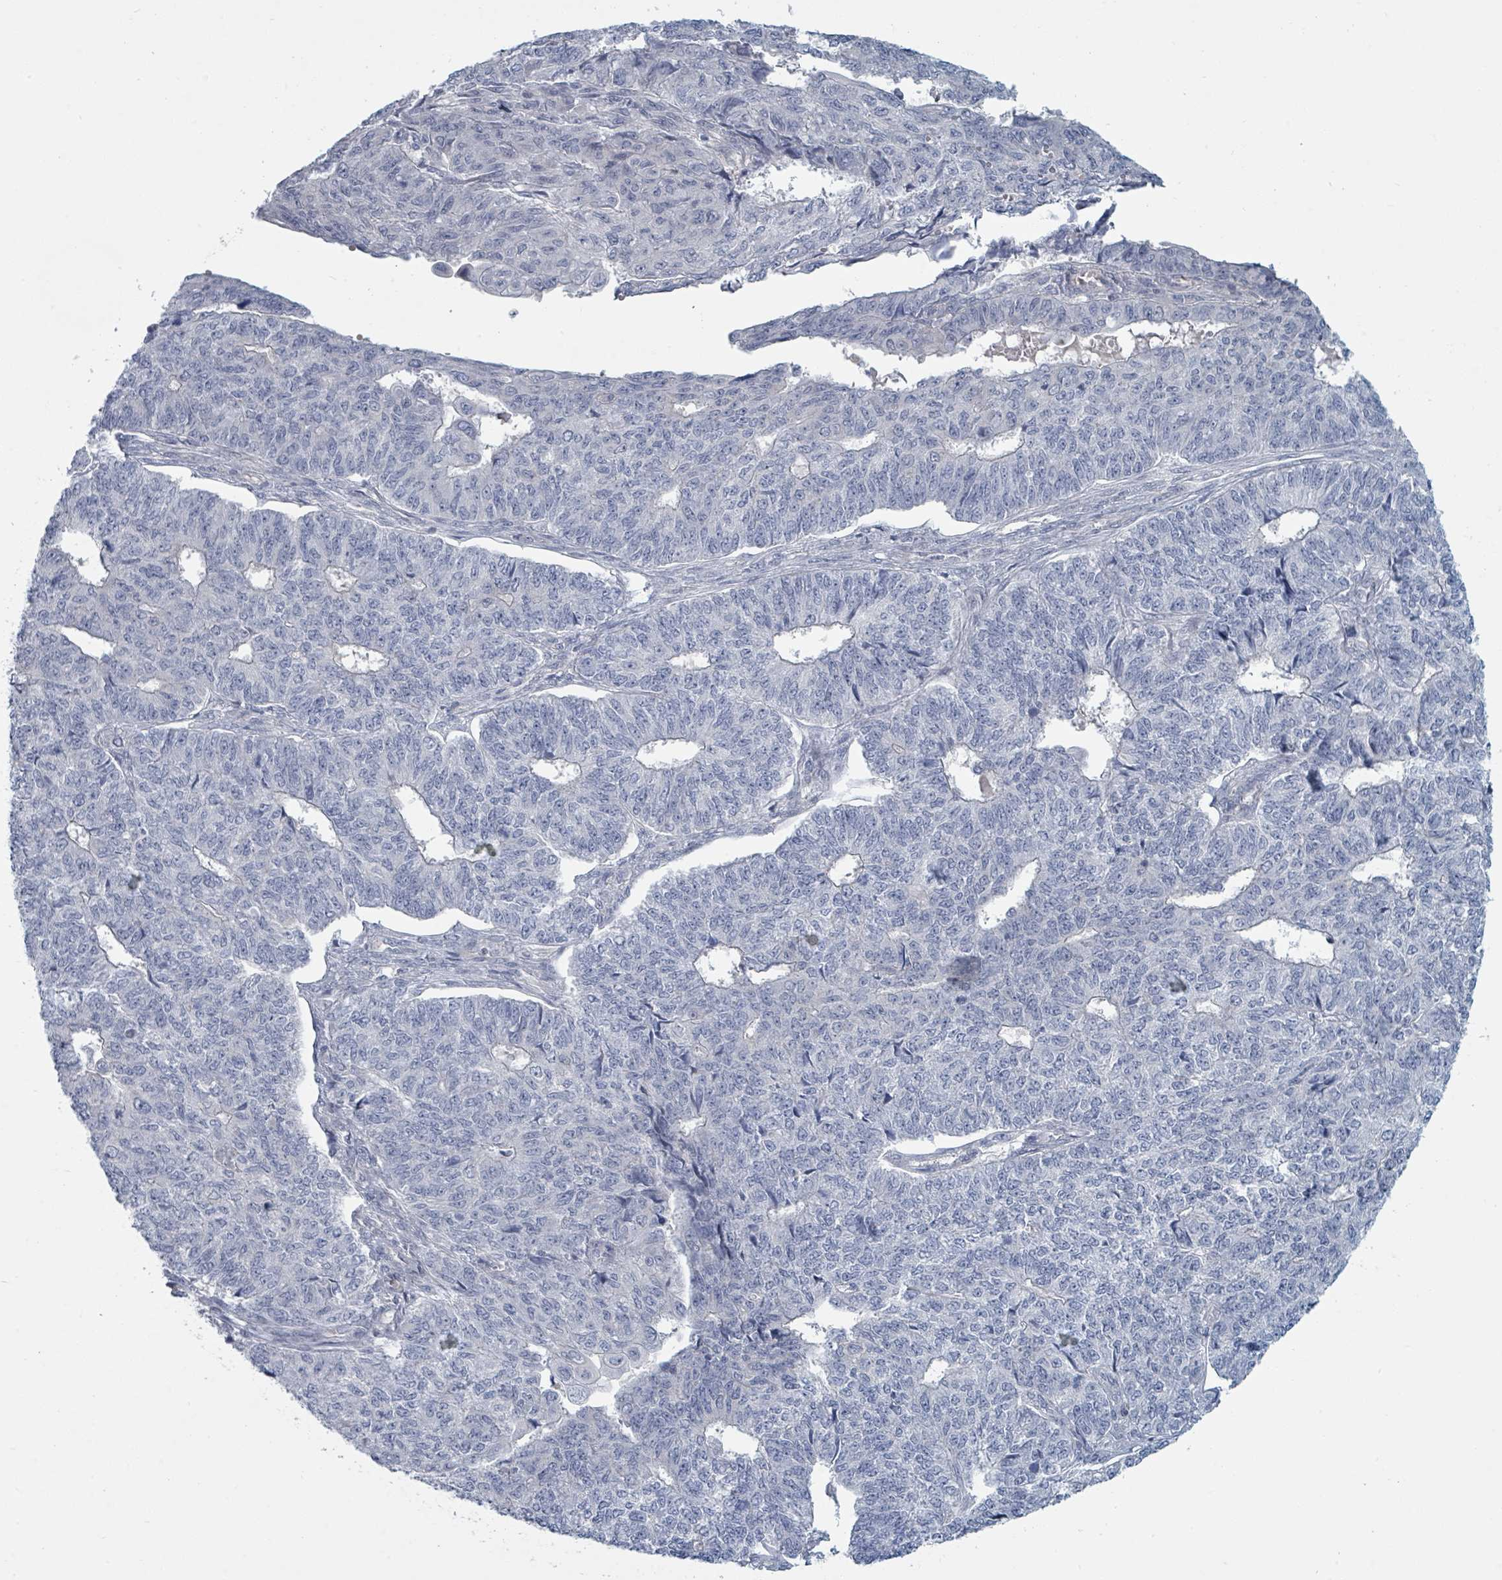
{"staining": {"intensity": "negative", "quantity": "none", "location": "none"}, "tissue": "endometrial cancer", "cell_type": "Tumor cells", "image_type": "cancer", "snomed": [{"axis": "morphology", "description": "Adenocarcinoma, NOS"}, {"axis": "topography", "description": "Endometrium"}], "caption": "There is no significant expression in tumor cells of endometrial adenocarcinoma. Nuclei are stained in blue.", "gene": "SLC25A45", "patient": {"sex": "female", "age": 32}}